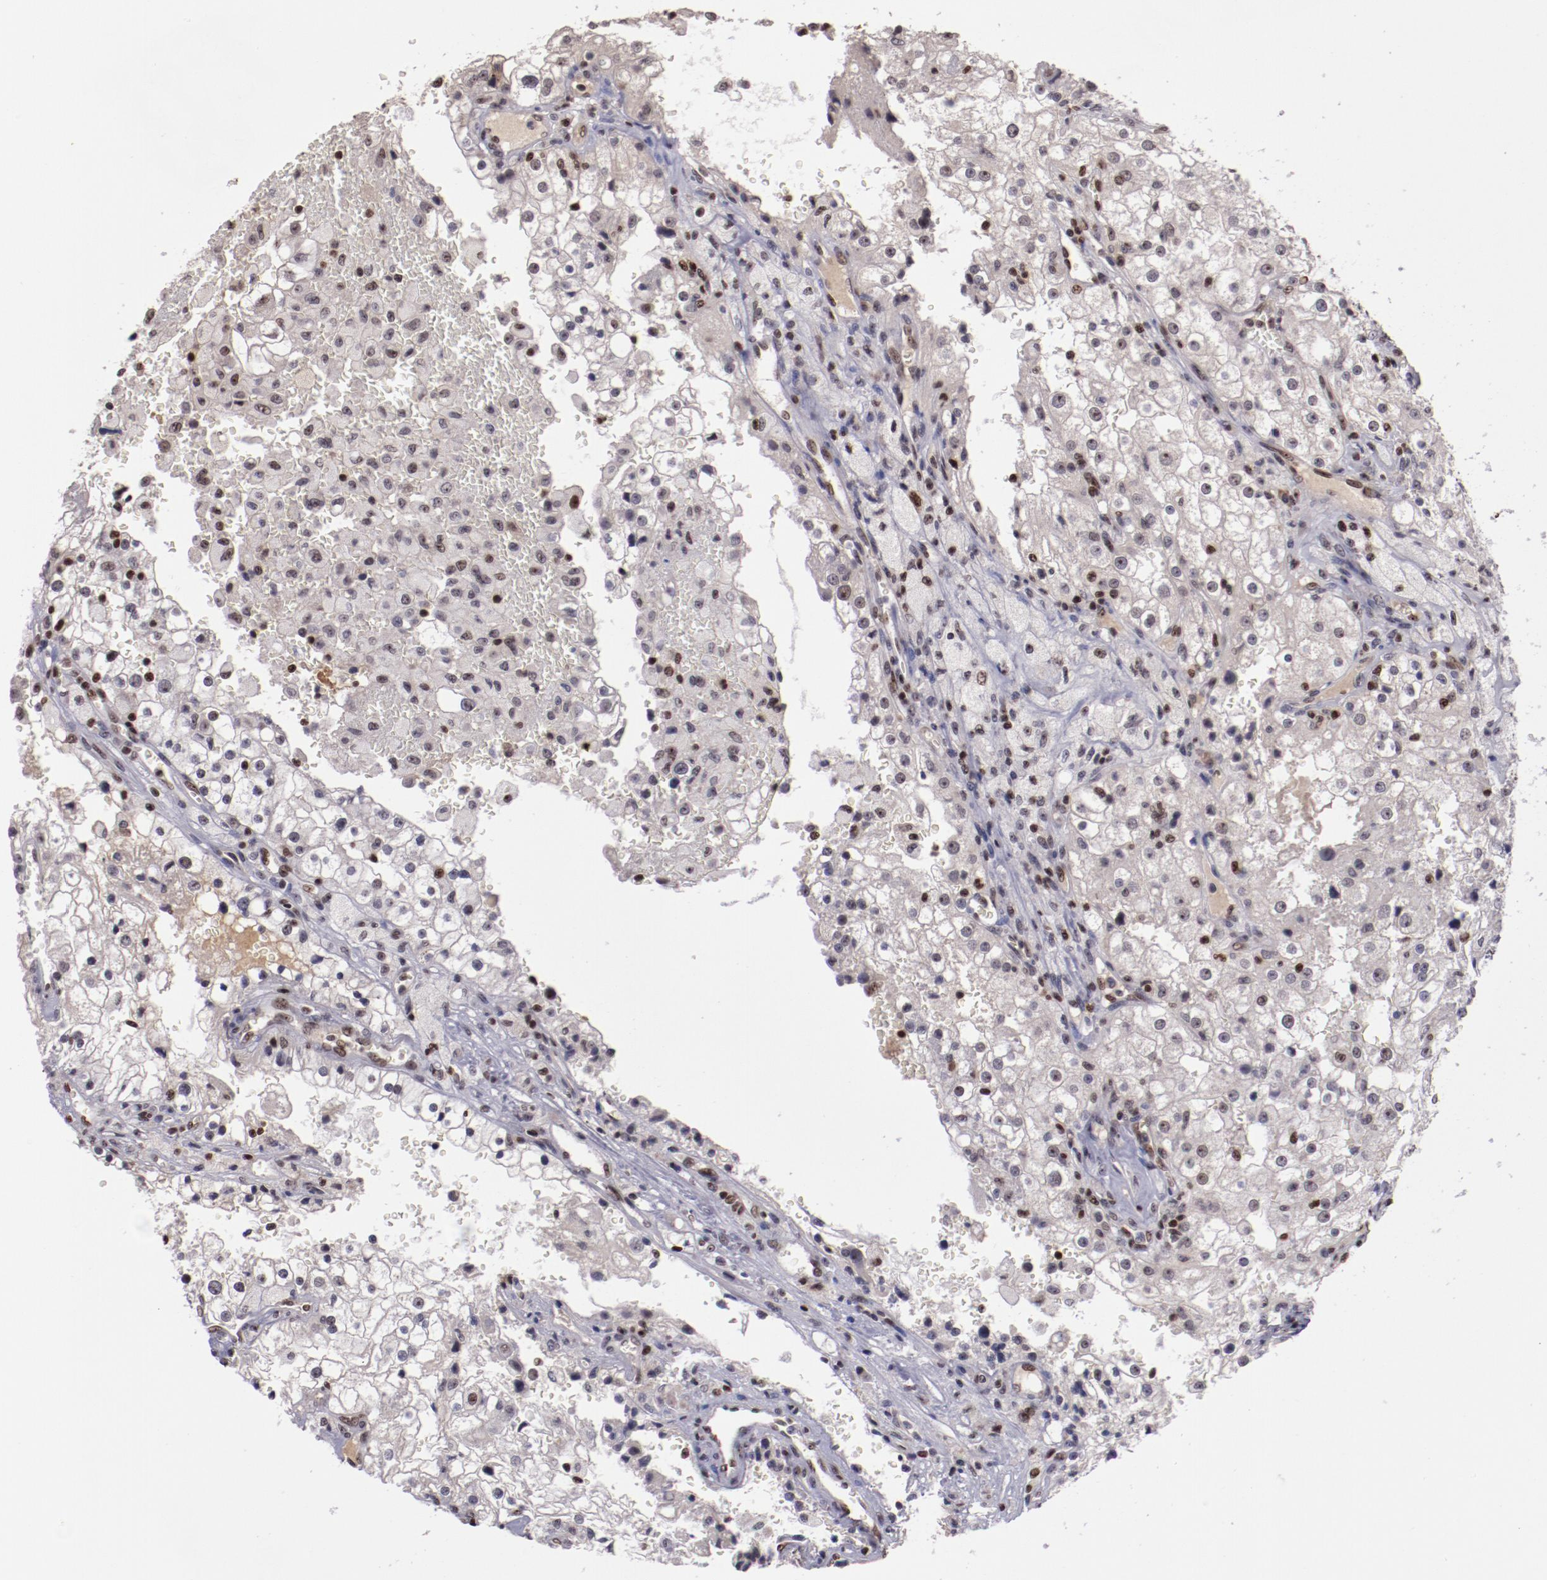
{"staining": {"intensity": "weak", "quantity": "<25%", "location": "cytoplasmic/membranous,nuclear"}, "tissue": "renal cancer", "cell_type": "Tumor cells", "image_type": "cancer", "snomed": [{"axis": "morphology", "description": "Adenocarcinoma, NOS"}, {"axis": "topography", "description": "Kidney"}], "caption": "Tumor cells show no significant protein positivity in adenocarcinoma (renal). The staining was performed using DAB (3,3'-diaminobenzidine) to visualize the protein expression in brown, while the nuclei were stained in blue with hematoxylin (Magnification: 20x).", "gene": "DDX24", "patient": {"sex": "female", "age": 74}}